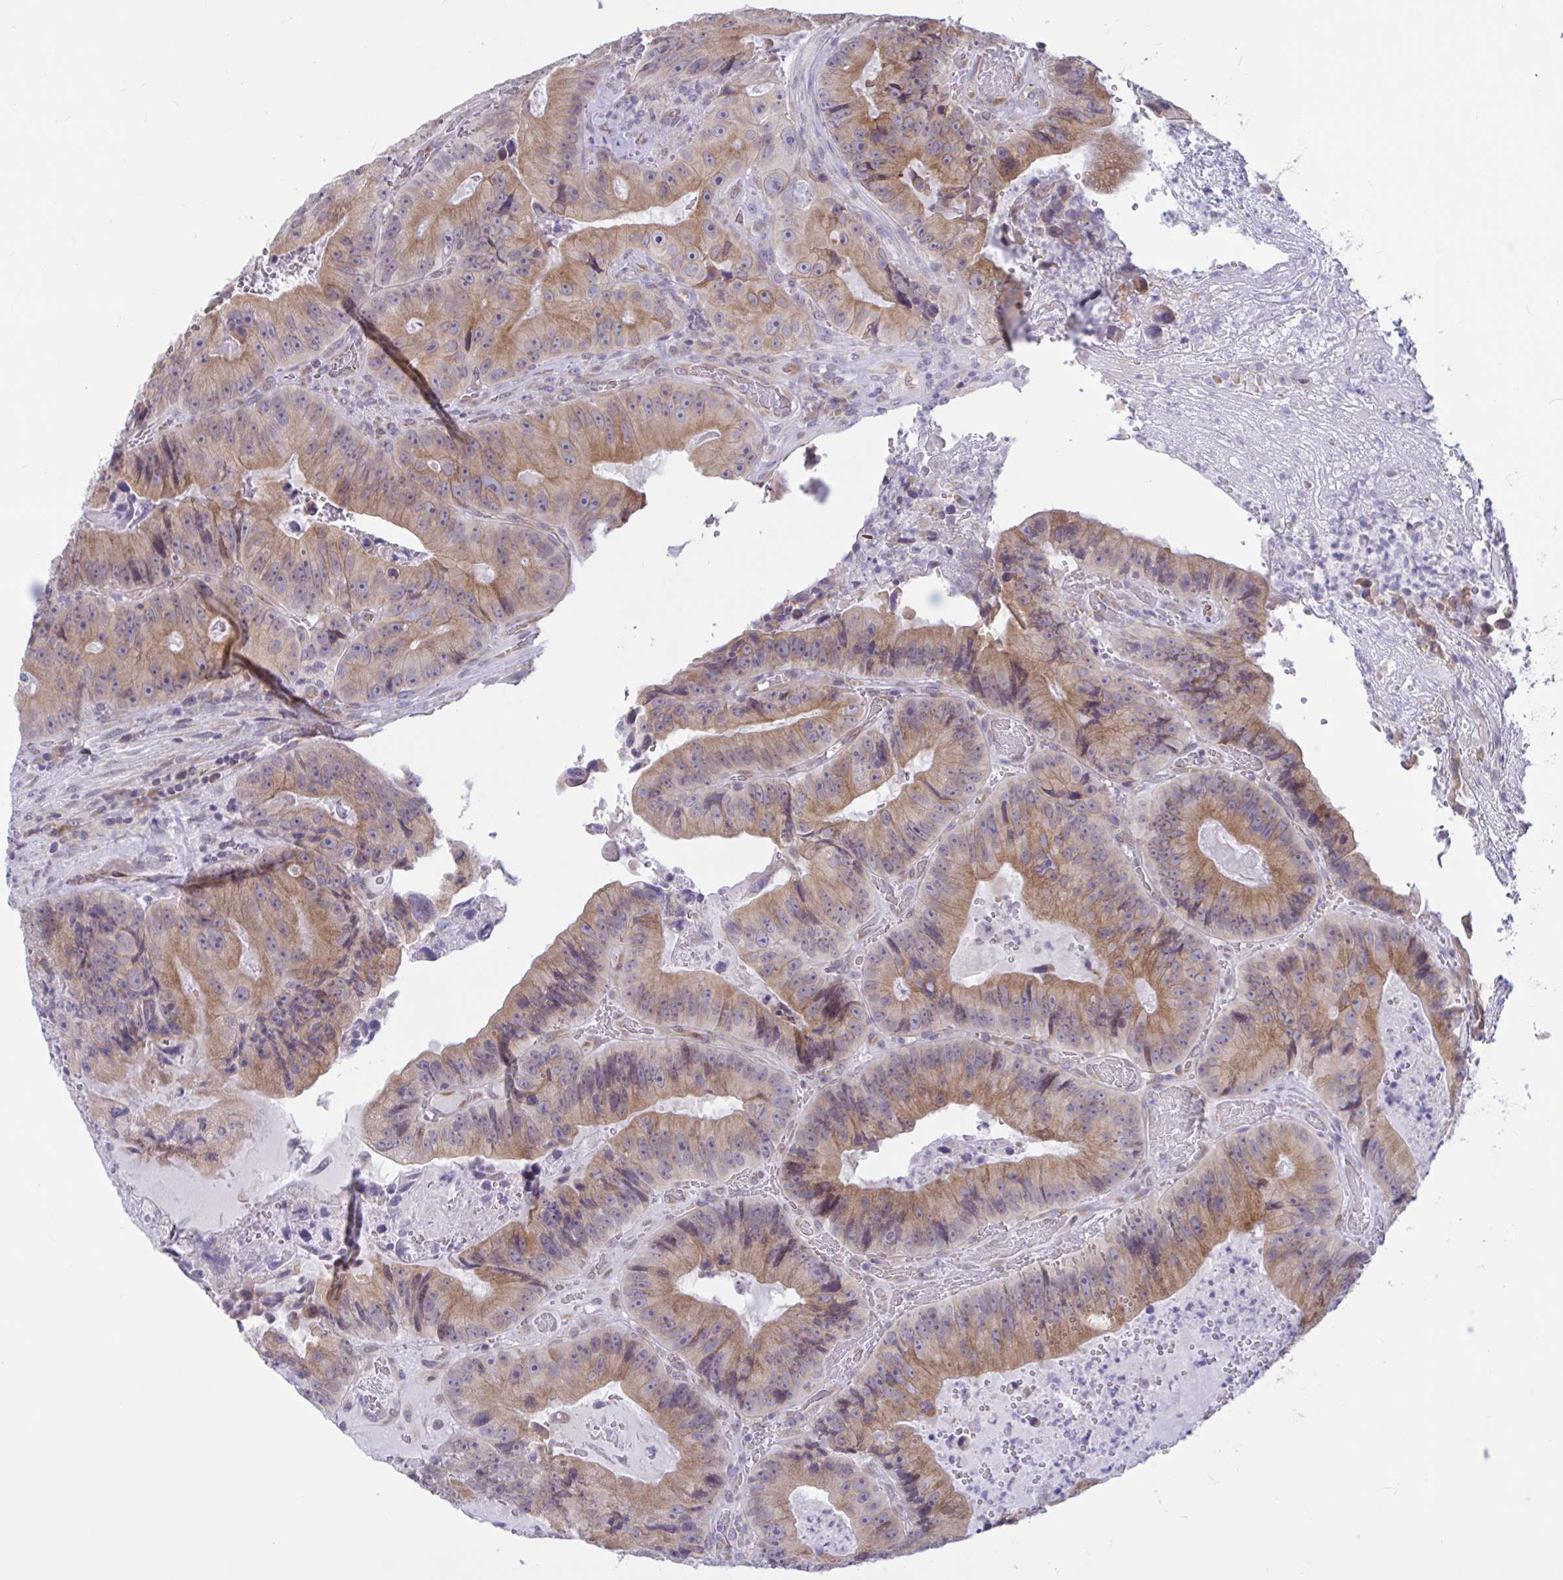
{"staining": {"intensity": "moderate", "quantity": ">75%", "location": "cytoplasmic/membranous"}, "tissue": "colorectal cancer", "cell_type": "Tumor cells", "image_type": "cancer", "snomed": [{"axis": "morphology", "description": "Adenocarcinoma, NOS"}, {"axis": "topography", "description": "Colon"}], "caption": "IHC of adenocarcinoma (colorectal) reveals medium levels of moderate cytoplasmic/membranous staining in approximately >75% of tumor cells.", "gene": "CAMLG", "patient": {"sex": "female", "age": 86}}